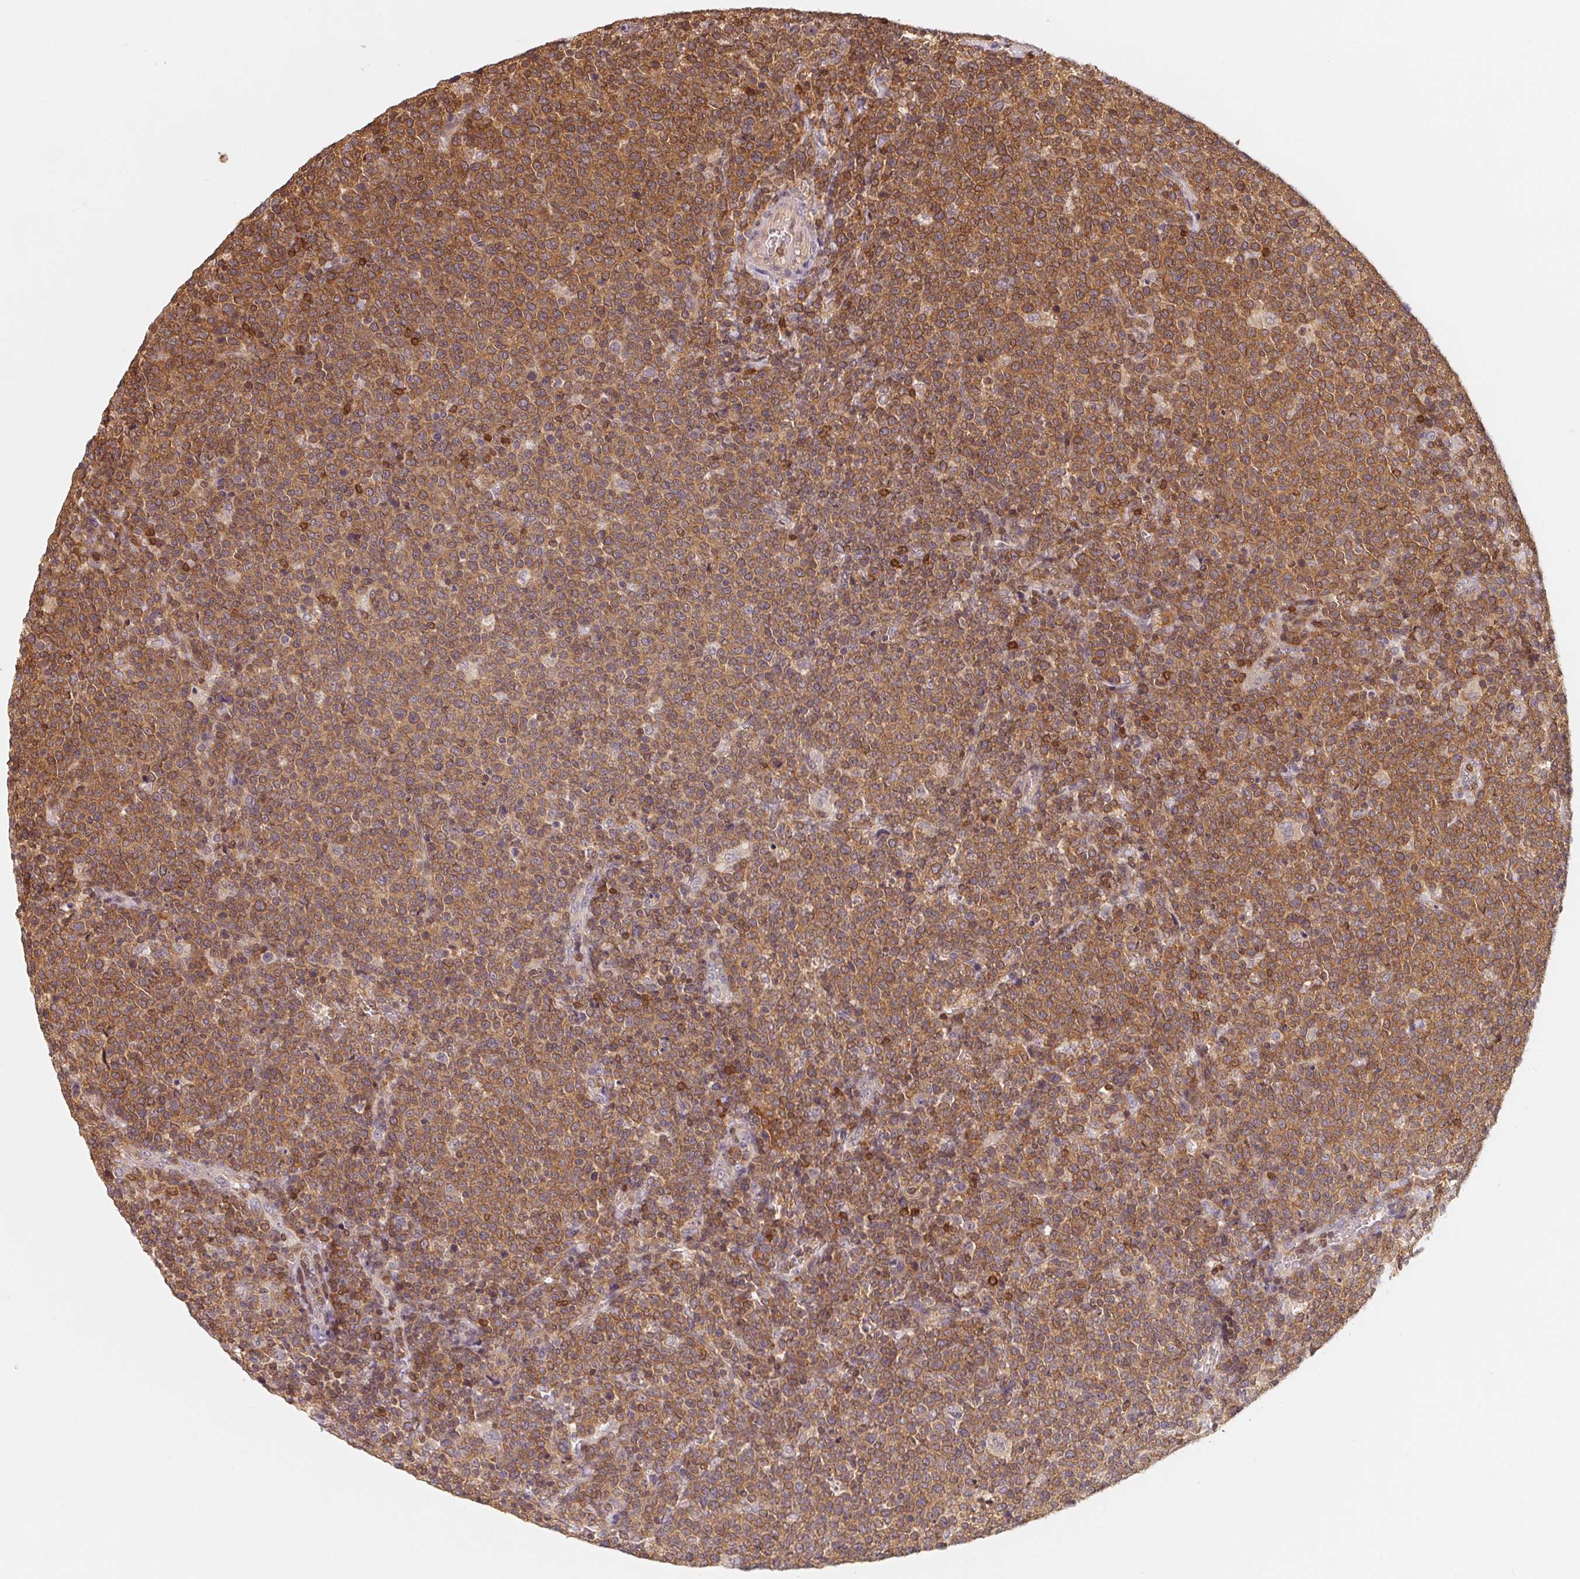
{"staining": {"intensity": "moderate", "quantity": ">75%", "location": "cytoplasmic/membranous"}, "tissue": "lymphoma", "cell_type": "Tumor cells", "image_type": "cancer", "snomed": [{"axis": "morphology", "description": "Malignant lymphoma, non-Hodgkin's type, High grade"}, {"axis": "topography", "description": "Lymph node"}], "caption": "Immunohistochemical staining of human lymphoma reveals moderate cytoplasmic/membranous protein positivity in about >75% of tumor cells. (IHC, brightfield microscopy, high magnification).", "gene": "ANKRD13A", "patient": {"sex": "male", "age": 61}}